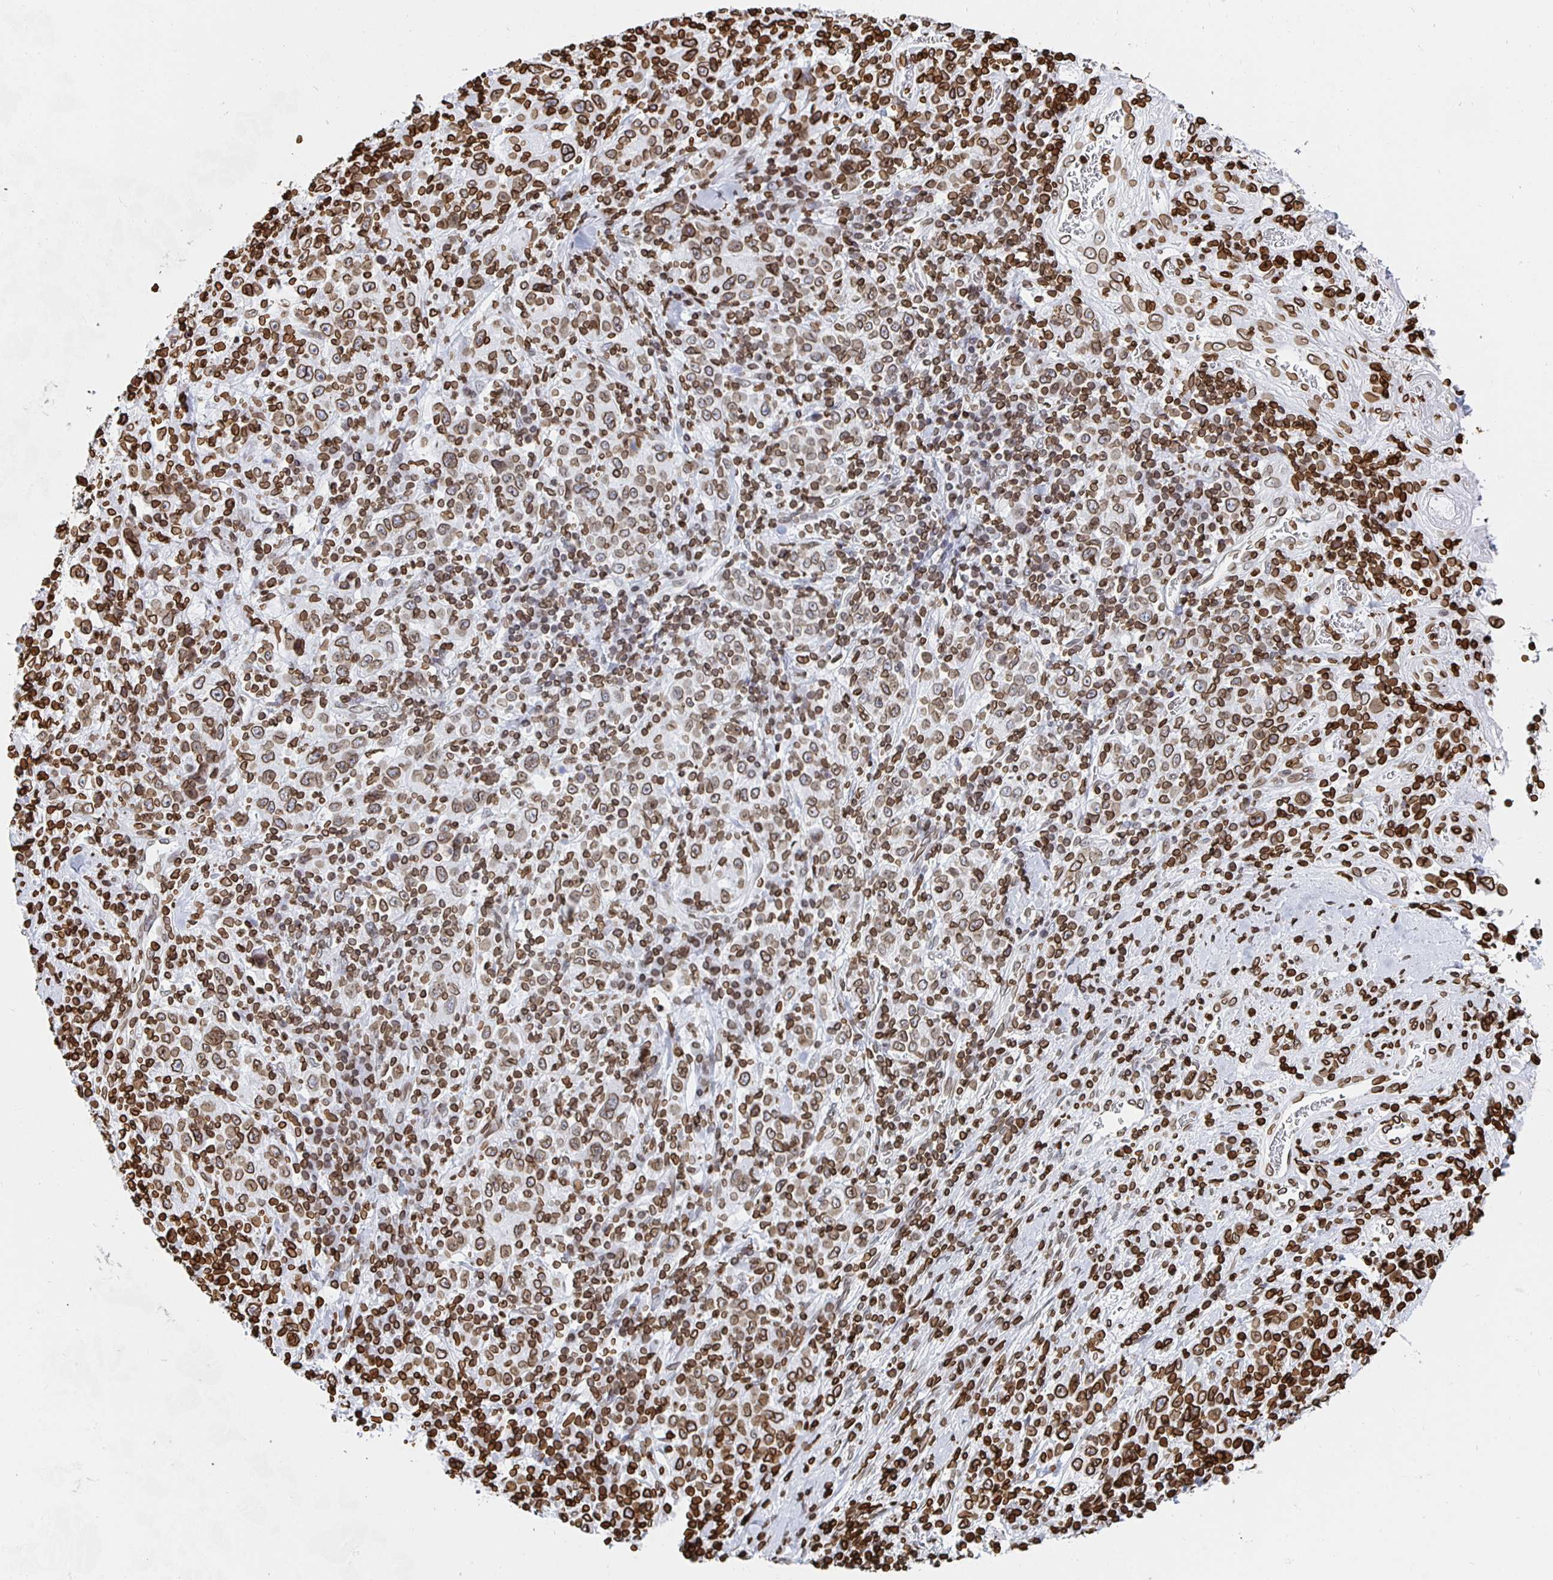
{"staining": {"intensity": "moderate", "quantity": ">75%", "location": "cytoplasmic/membranous,nuclear"}, "tissue": "stomach cancer", "cell_type": "Tumor cells", "image_type": "cancer", "snomed": [{"axis": "morphology", "description": "Normal tissue, NOS"}, {"axis": "morphology", "description": "Adenocarcinoma, NOS"}, {"axis": "topography", "description": "Stomach, upper"}, {"axis": "topography", "description": "Stomach"}], "caption": "An image showing moderate cytoplasmic/membranous and nuclear staining in about >75% of tumor cells in stomach cancer, as visualized by brown immunohistochemical staining.", "gene": "LMNB1", "patient": {"sex": "male", "age": 59}}